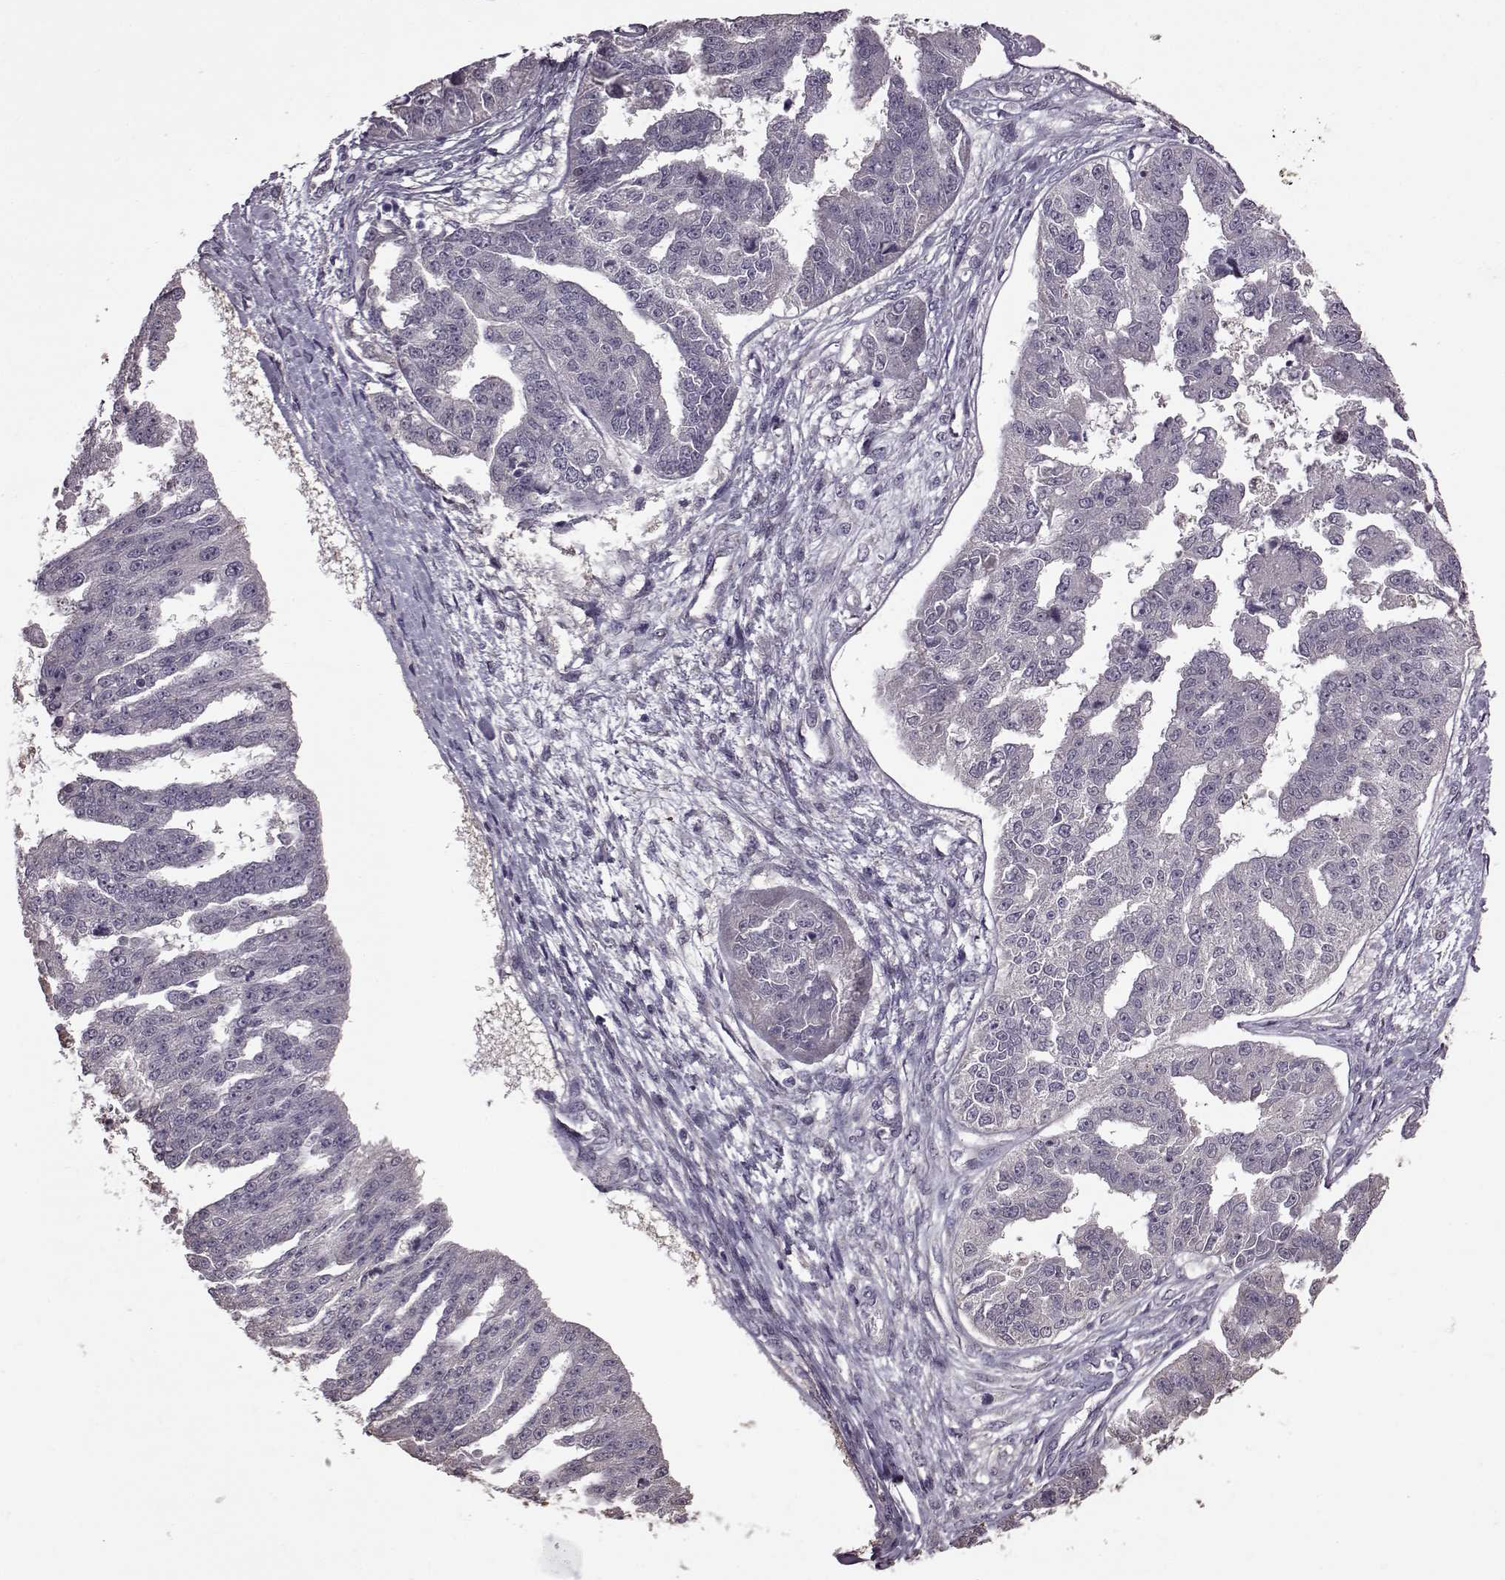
{"staining": {"intensity": "negative", "quantity": "none", "location": "none"}, "tissue": "ovarian cancer", "cell_type": "Tumor cells", "image_type": "cancer", "snomed": [{"axis": "morphology", "description": "Cystadenocarcinoma, serous, NOS"}, {"axis": "topography", "description": "Ovary"}], "caption": "An image of human ovarian cancer is negative for staining in tumor cells.", "gene": "NME1-NME2", "patient": {"sex": "female", "age": 58}}